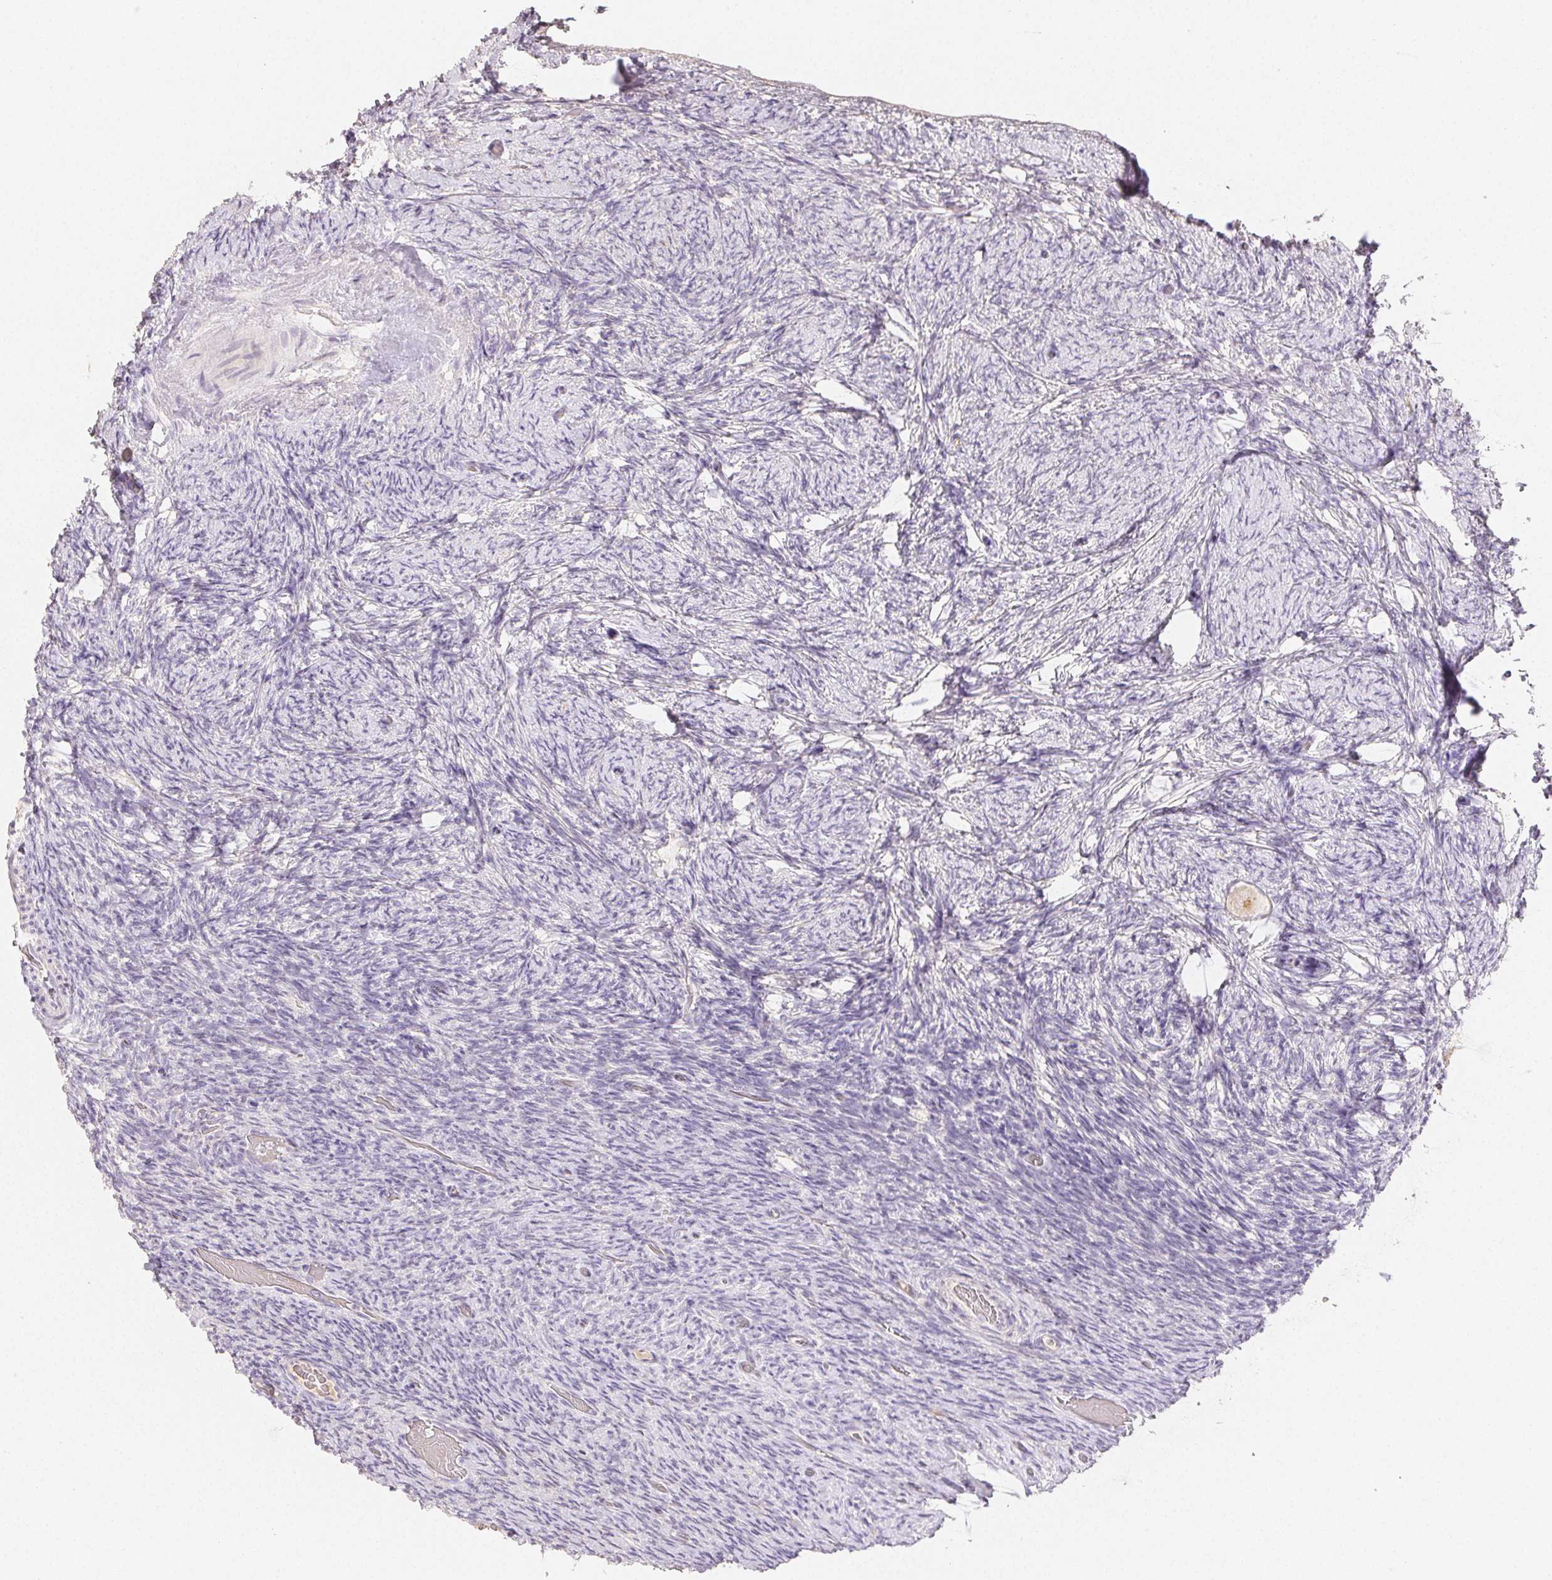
{"staining": {"intensity": "weak", "quantity": "<25%", "location": "cytoplasmic/membranous"}, "tissue": "ovary", "cell_type": "Follicle cells", "image_type": "normal", "snomed": [{"axis": "morphology", "description": "Normal tissue, NOS"}, {"axis": "topography", "description": "Ovary"}], "caption": "An image of human ovary is negative for staining in follicle cells. (DAB immunohistochemistry (IHC), high magnification).", "gene": "ACVR1B", "patient": {"sex": "female", "age": 34}}